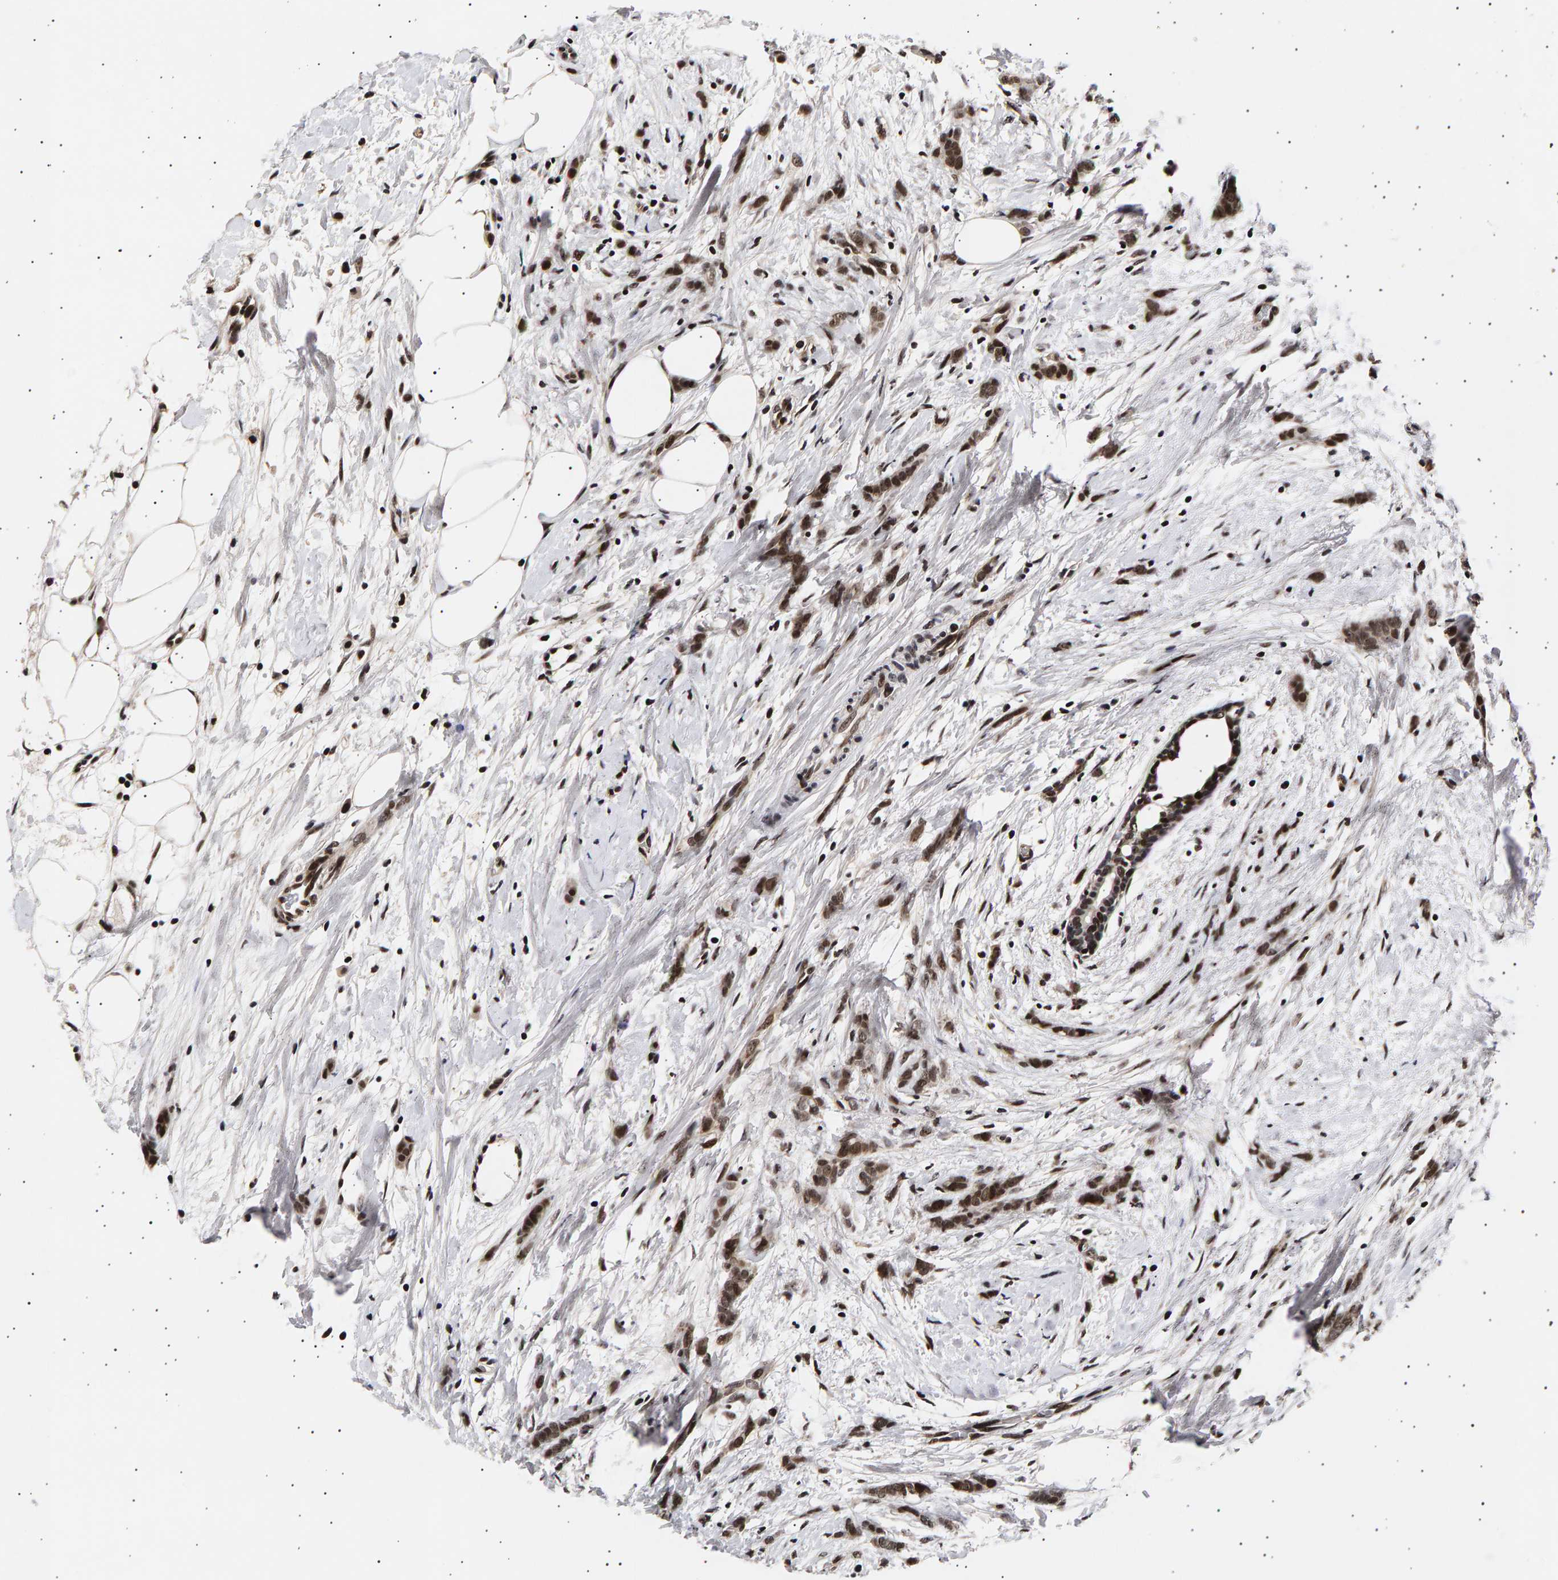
{"staining": {"intensity": "moderate", "quantity": ">75%", "location": "nuclear"}, "tissue": "breast cancer", "cell_type": "Tumor cells", "image_type": "cancer", "snomed": [{"axis": "morphology", "description": "Lobular carcinoma, in situ"}, {"axis": "morphology", "description": "Lobular carcinoma"}, {"axis": "topography", "description": "Breast"}], "caption": "Tumor cells demonstrate medium levels of moderate nuclear staining in approximately >75% of cells in breast cancer (lobular carcinoma).", "gene": "ANKRD40", "patient": {"sex": "female", "age": 41}}